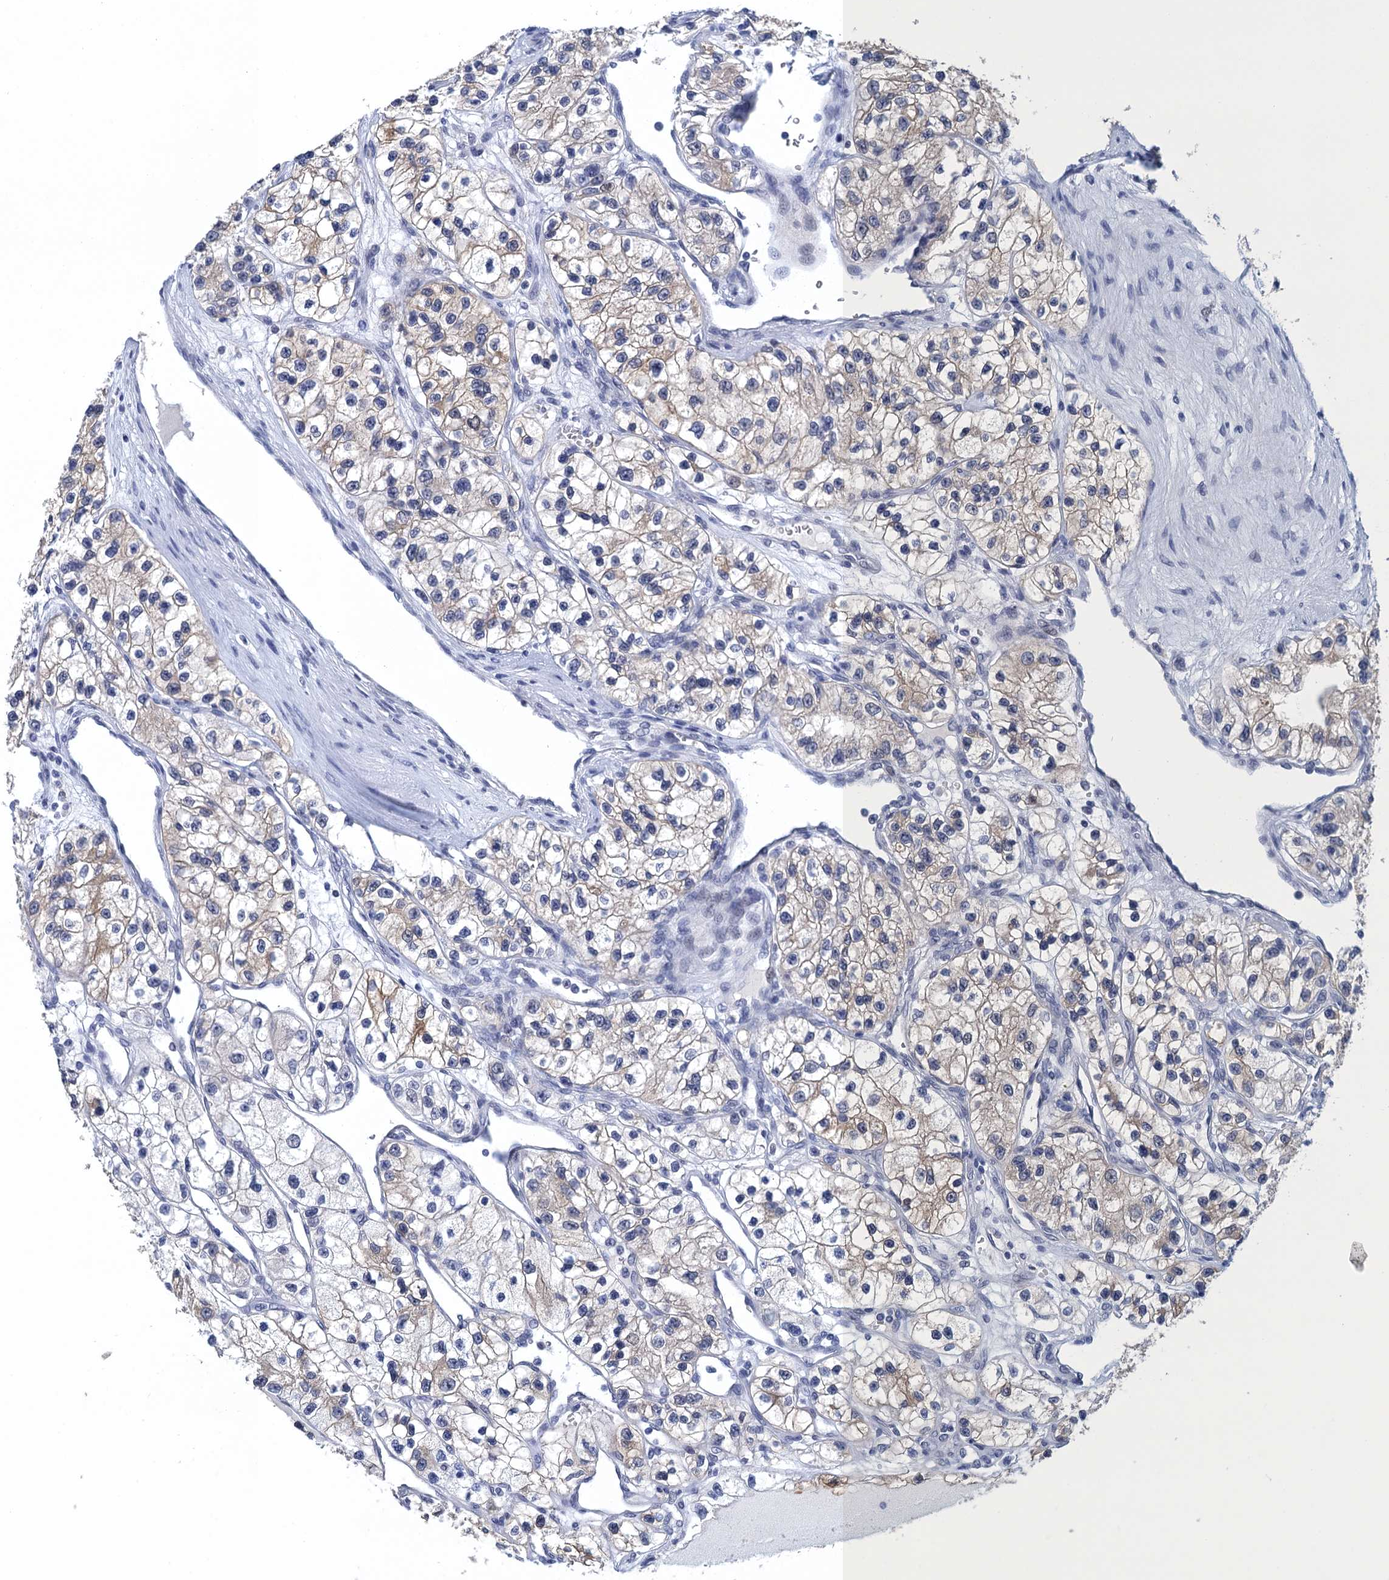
{"staining": {"intensity": "weak", "quantity": "<25%", "location": "cytoplasmic/membranous"}, "tissue": "renal cancer", "cell_type": "Tumor cells", "image_type": "cancer", "snomed": [{"axis": "morphology", "description": "Adenocarcinoma, NOS"}, {"axis": "topography", "description": "Kidney"}], "caption": "A histopathology image of renal cancer (adenocarcinoma) stained for a protein exhibits no brown staining in tumor cells.", "gene": "GINS3", "patient": {"sex": "female", "age": 57}}